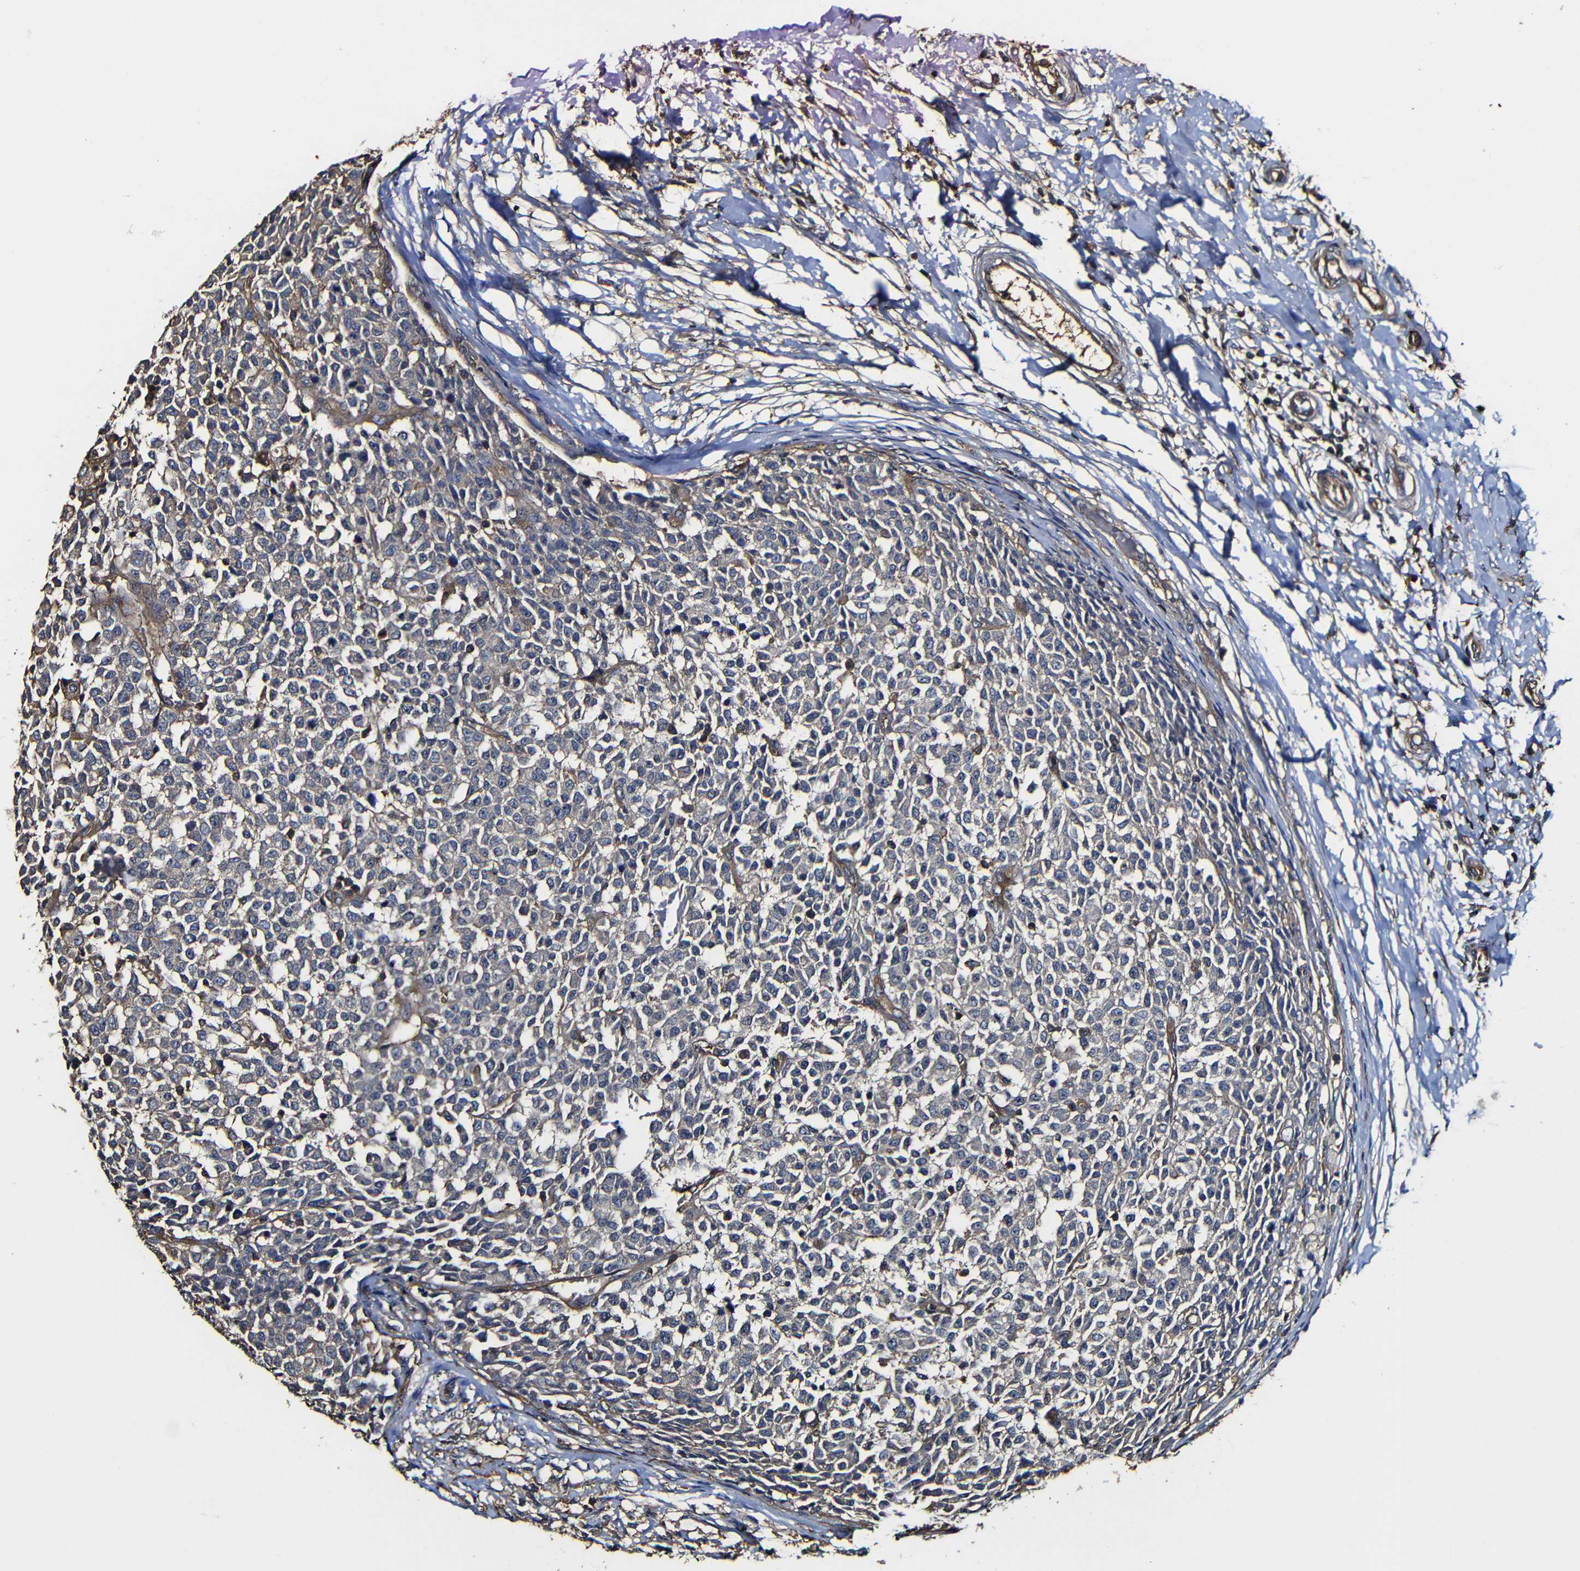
{"staining": {"intensity": "negative", "quantity": "none", "location": "none"}, "tissue": "testis cancer", "cell_type": "Tumor cells", "image_type": "cancer", "snomed": [{"axis": "morphology", "description": "Seminoma, NOS"}, {"axis": "topography", "description": "Testis"}], "caption": "This is an IHC histopathology image of human testis seminoma. There is no positivity in tumor cells.", "gene": "MSN", "patient": {"sex": "male", "age": 59}}